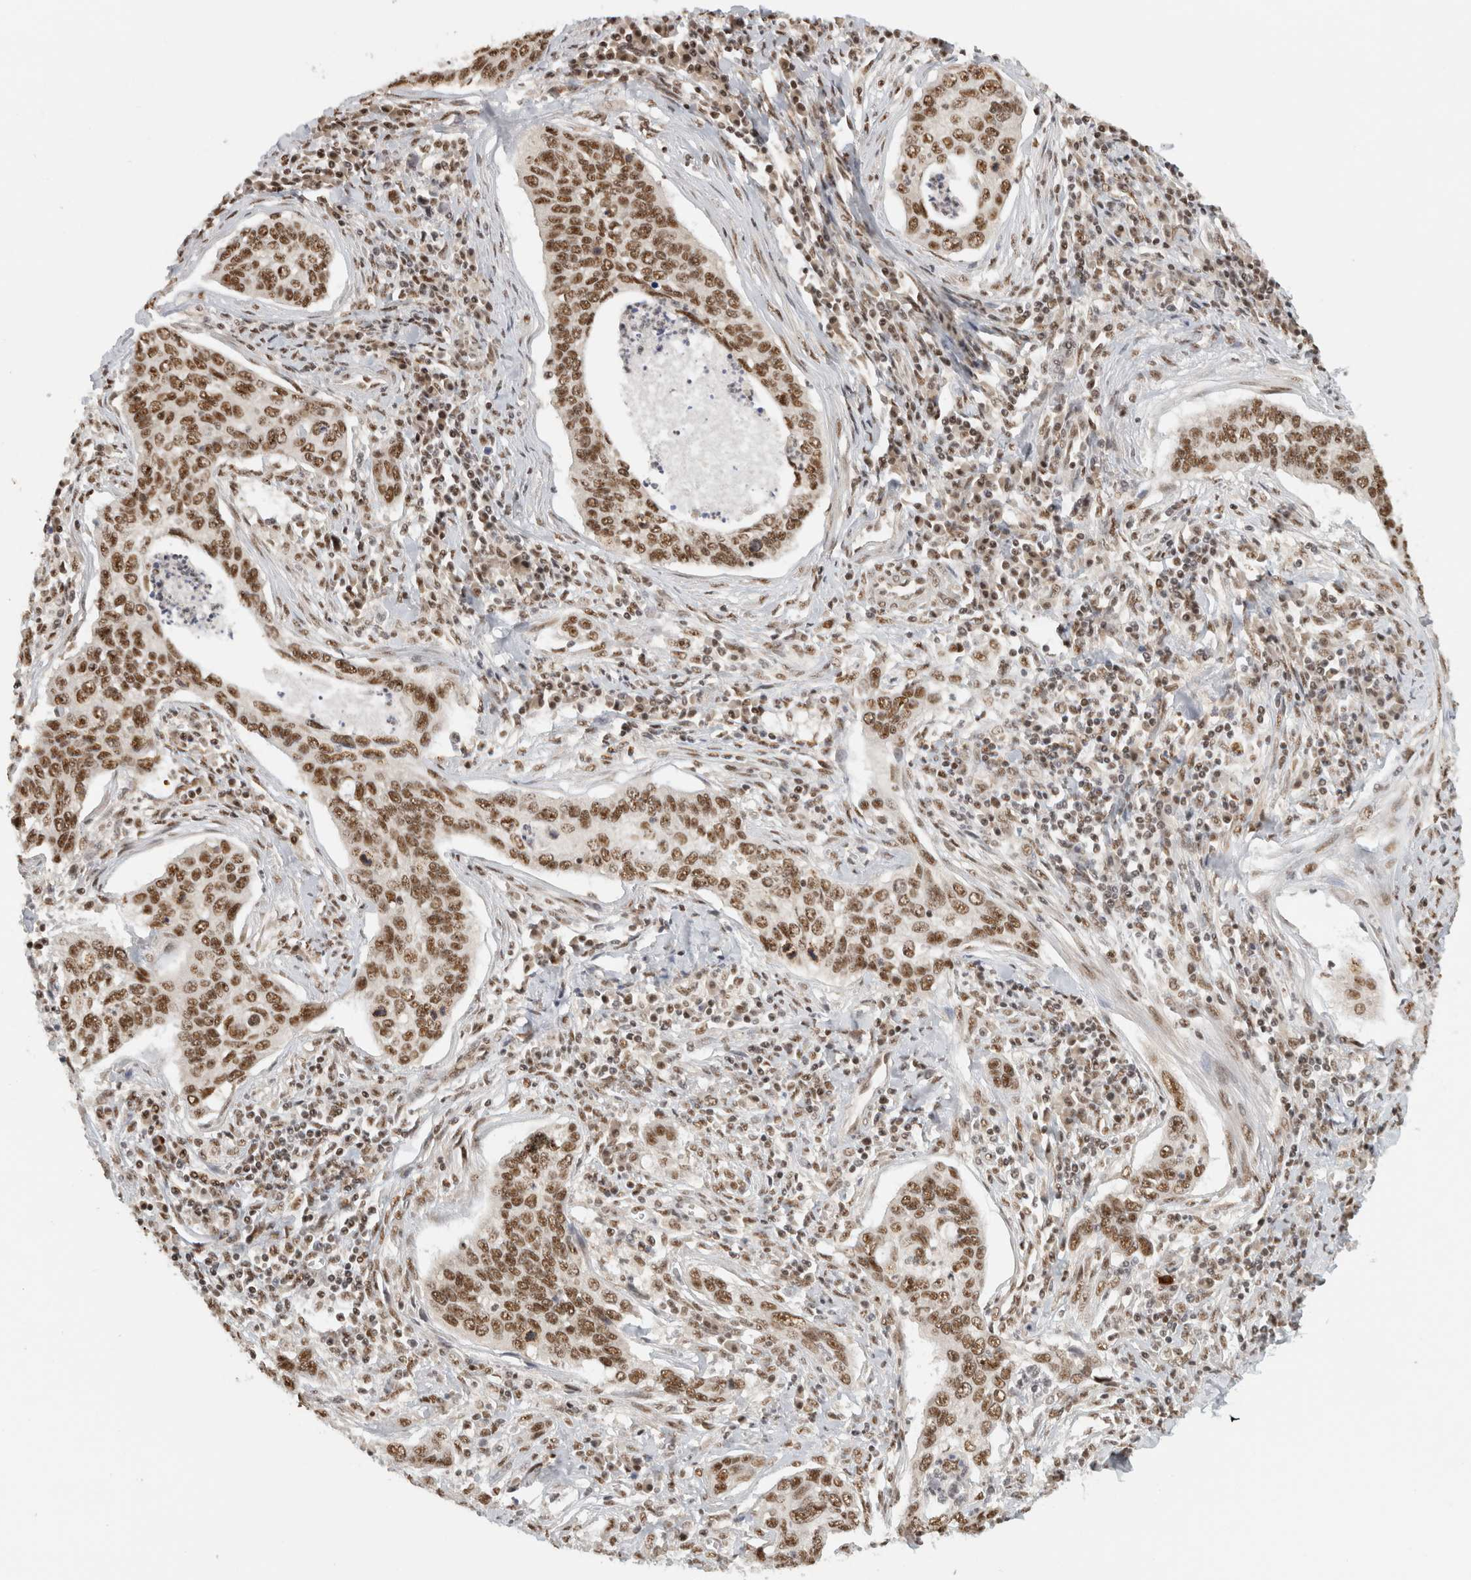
{"staining": {"intensity": "moderate", "quantity": ">75%", "location": "nuclear"}, "tissue": "cervical cancer", "cell_type": "Tumor cells", "image_type": "cancer", "snomed": [{"axis": "morphology", "description": "Squamous cell carcinoma, NOS"}, {"axis": "topography", "description": "Cervix"}], "caption": "The histopathology image displays staining of squamous cell carcinoma (cervical), revealing moderate nuclear protein expression (brown color) within tumor cells. (Brightfield microscopy of DAB IHC at high magnification).", "gene": "EBNA1BP2", "patient": {"sex": "female", "age": 53}}